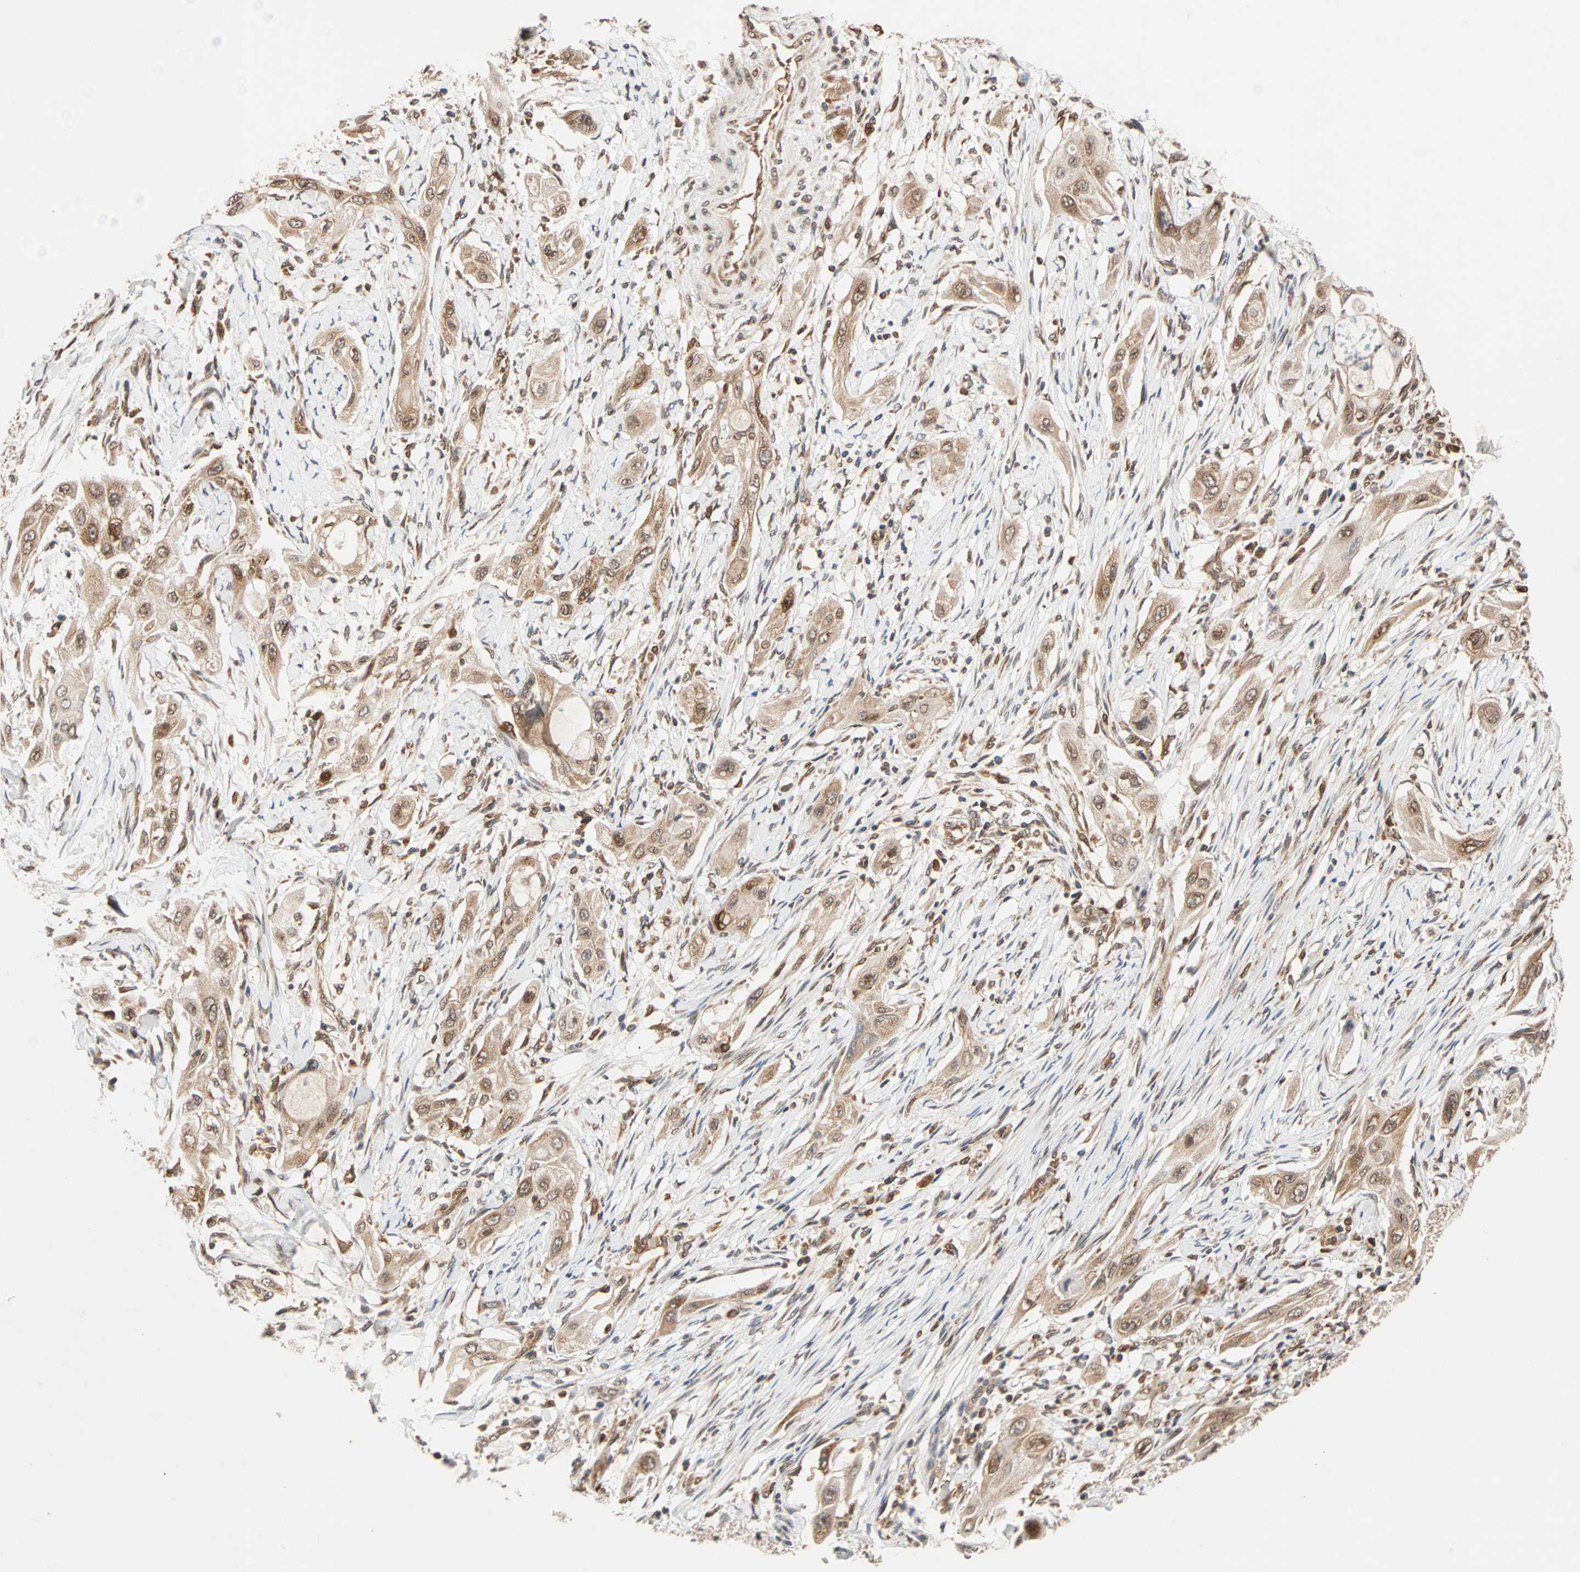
{"staining": {"intensity": "moderate", "quantity": "25%-75%", "location": "cytoplasmic/membranous"}, "tissue": "lung cancer", "cell_type": "Tumor cells", "image_type": "cancer", "snomed": [{"axis": "morphology", "description": "Squamous cell carcinoma, NOS"}, {"axis": "topography", "description": "Lung"}], "caption": "An image of lung squamous cell carcinoma stained for a protein shows moderate cytoplasmic/membranous brown staining in tumor cells.", "gene": "AUP1", "patient": {"sex": "female", "age": 47}}